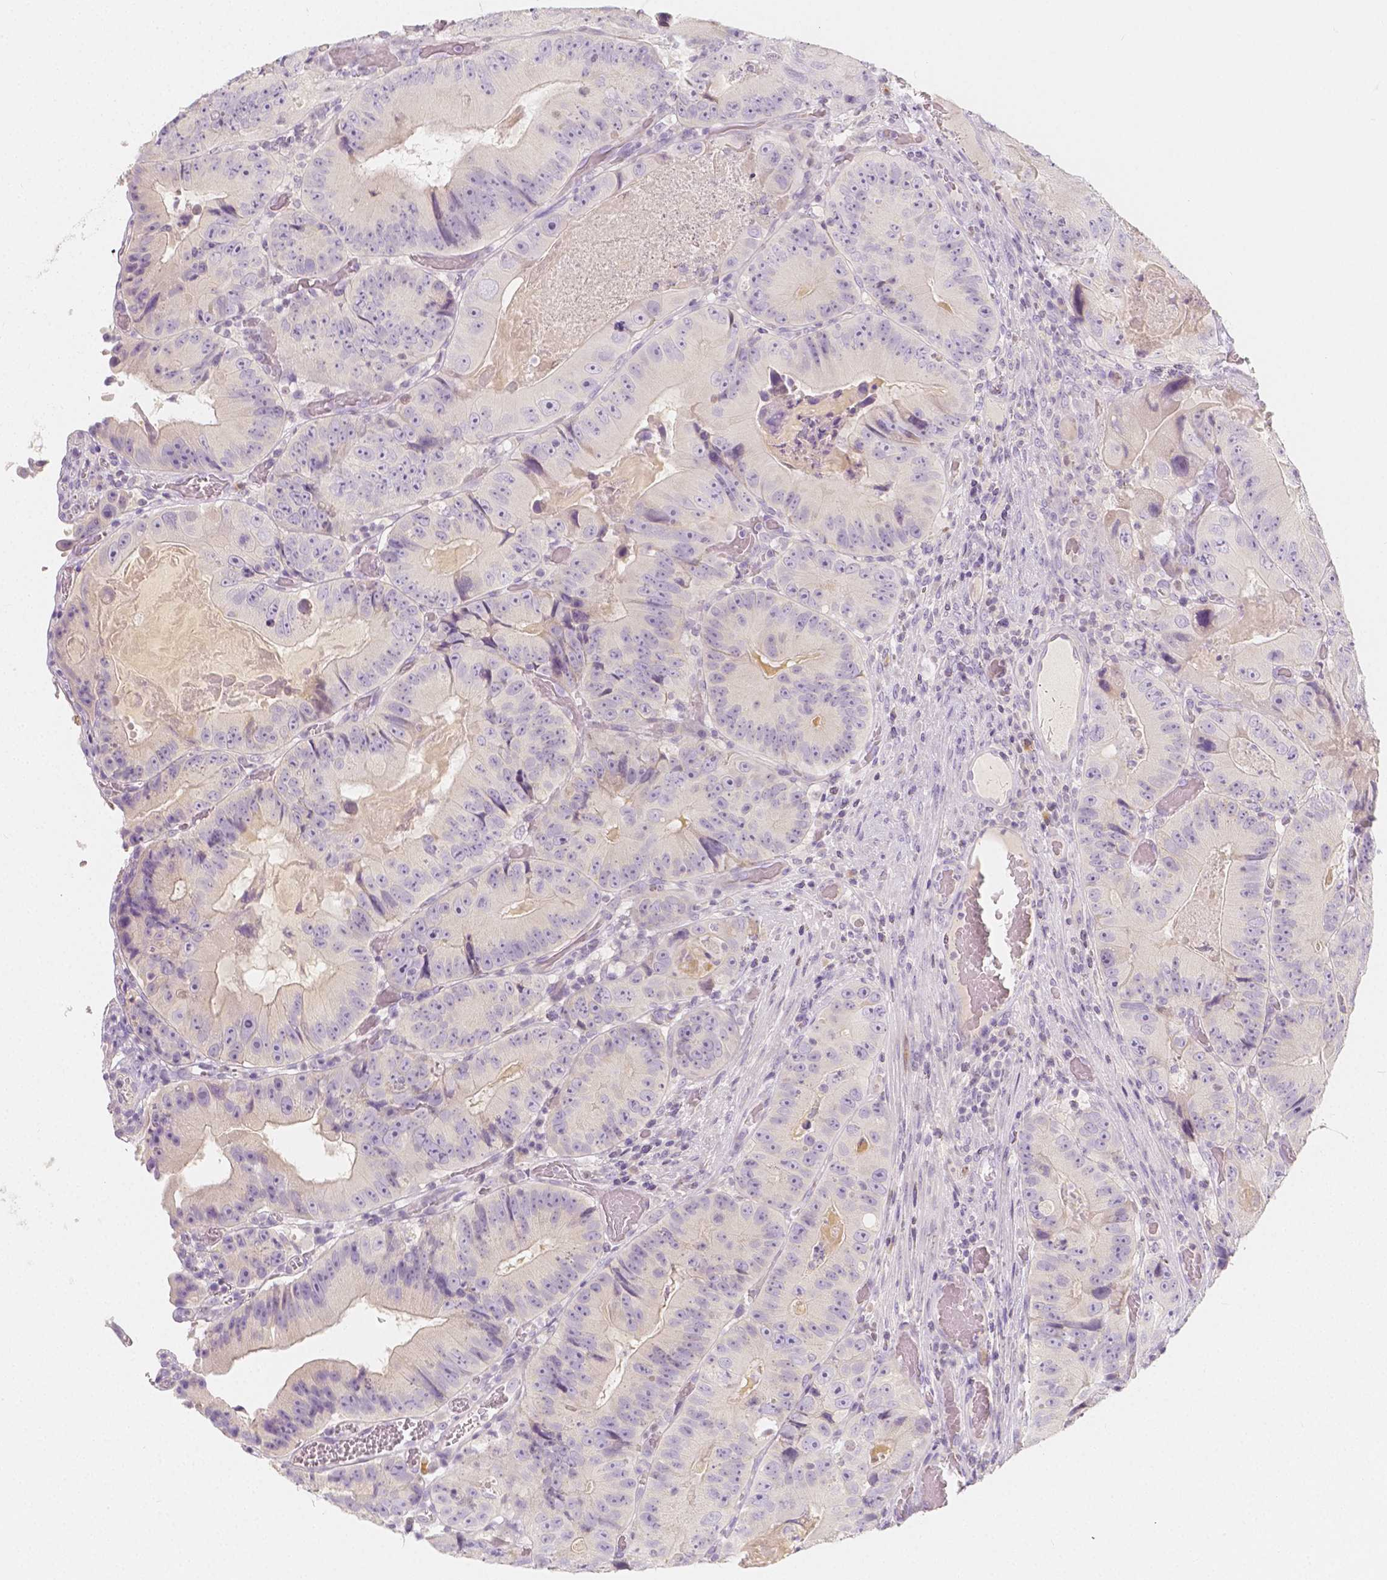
{"staining": {"intensity": "negative", "quantity": "none", "location": "none"}, "tissue": "colorectal cancer", "cell_type": "Tumor cells", "image_type": "cancer", "snomed": [{"axis": "morphology", "description": "Adenocarcinoma, NOS"}, {"axis": "topography", "description": "Colon"}], "caption": "Adenocarcinoma (colorectal) was stained to show a protein in brown. There is no significant expression in tumor cells.", "gene": "BATF", "patient": {"sex": "female", "age": 86}}